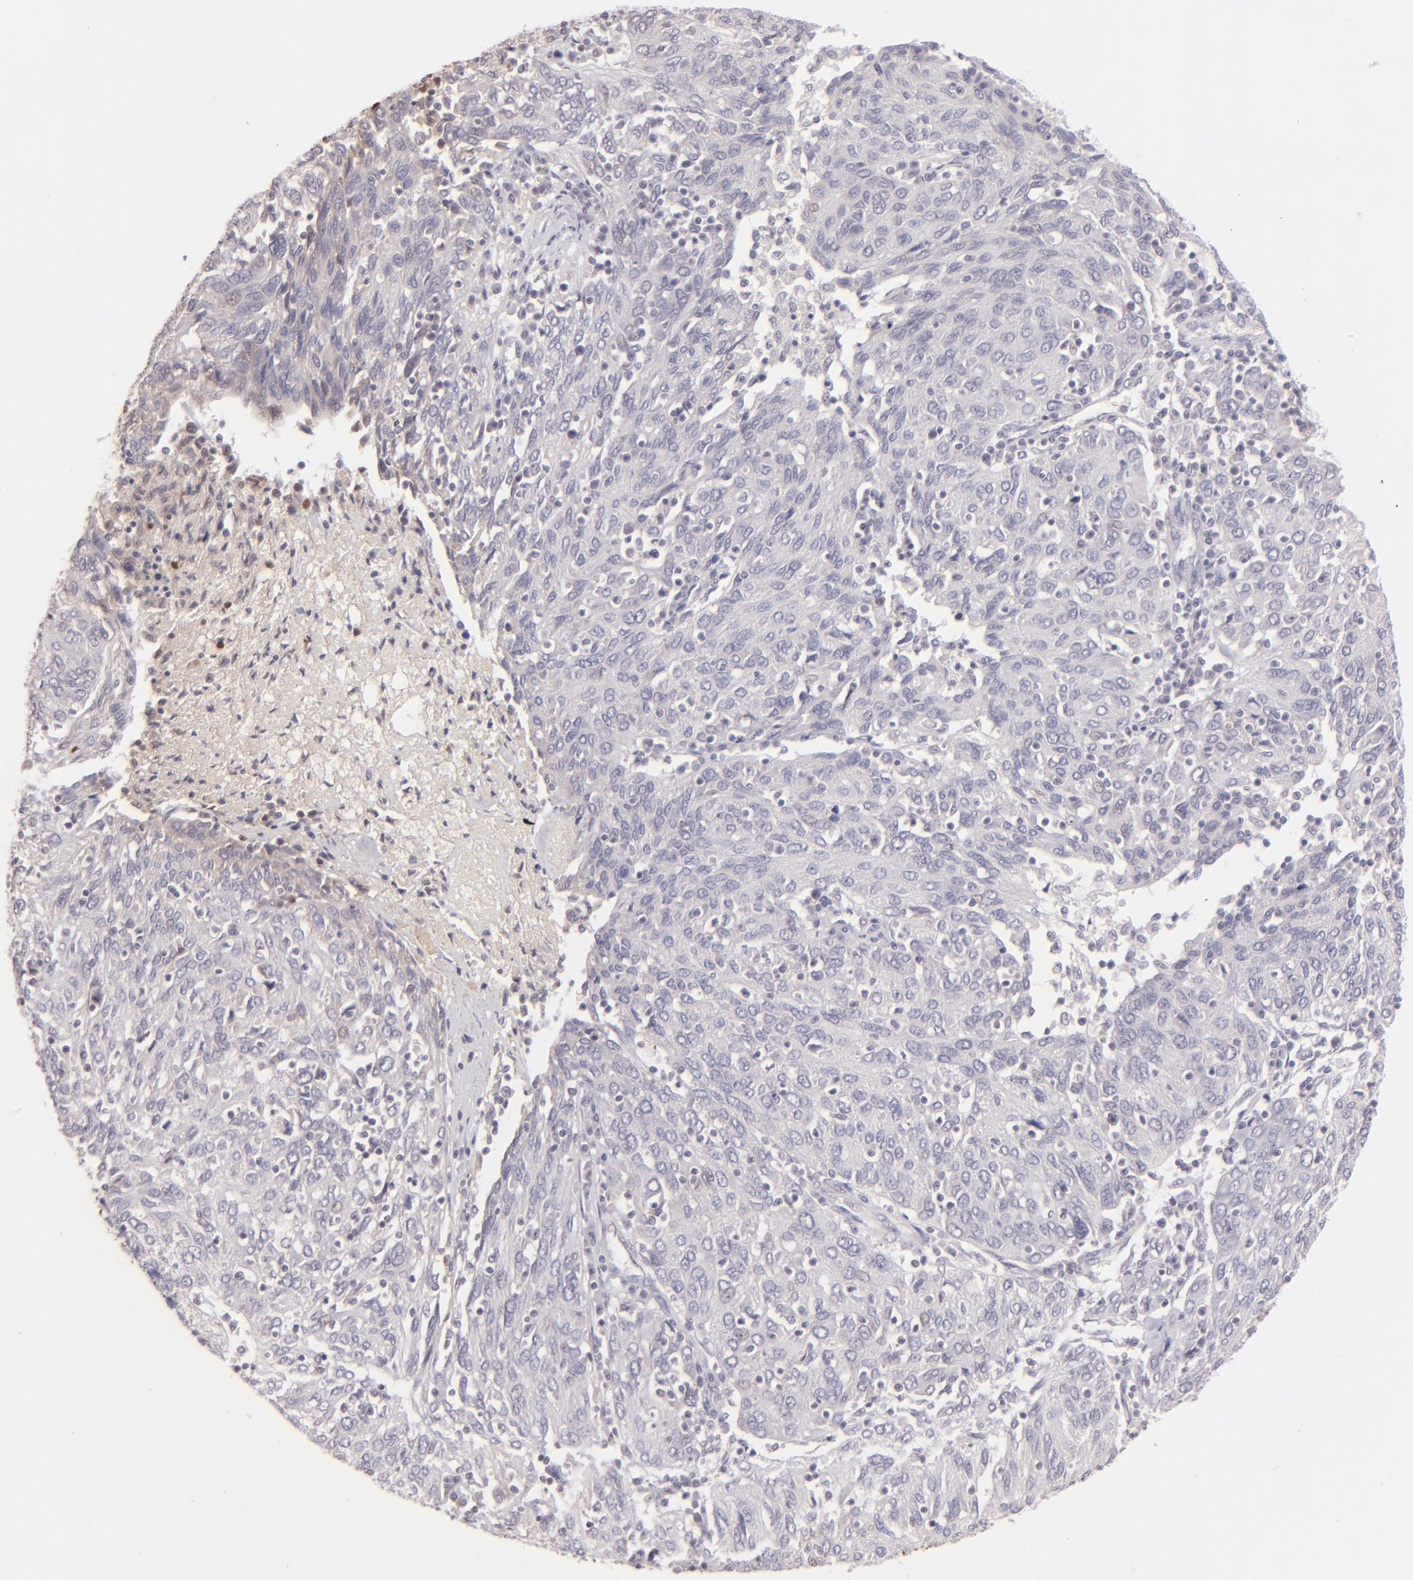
{"staining": {"intensity": "negative", "quantity": "none", "location": "none"}, "tissue": "ovarian cancer", "cell_type": "Tumor cells", "image_type": "cancer", "snomed": [{"axis": "morphology", "description": "Carcinoma, endometroid"}, {"axis": "topography", "description": "Ovary"}], "caption": "Micrograph shows no significant protein expression in tumor cells of ovarian cancer (endometroid carcinoma). The staining was performed using DAB (3,3'-diaminobenzidine) to visualize the protein expression in brown, while the nuclei were stained in blue with hematoxylin (Magnification: 20x).", "gene": "MAGEA1", "patient": {"sex": "female", "age": 50}}